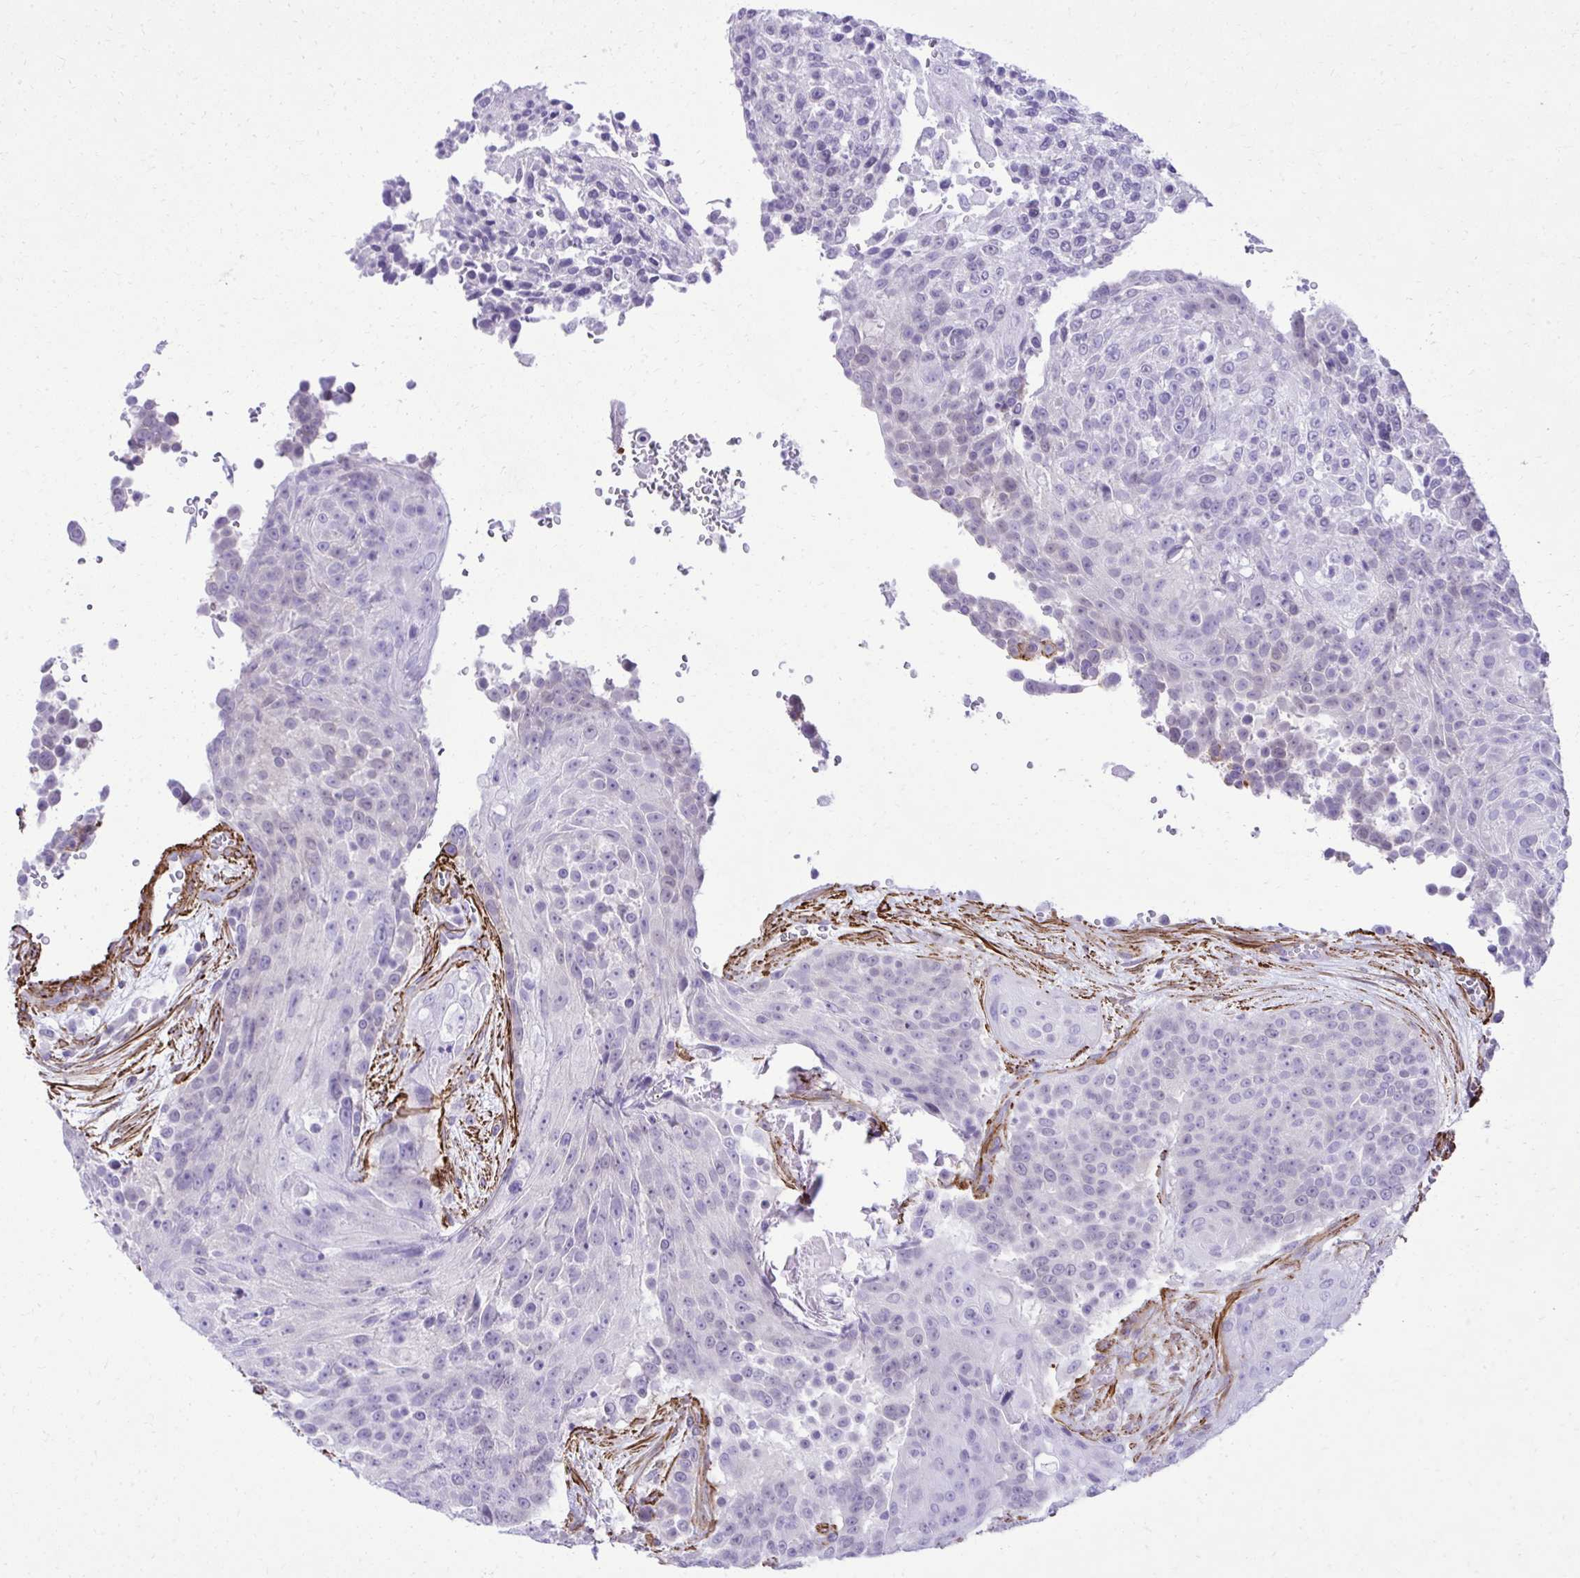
{"staining": {"intensity": "negative", "quantity": "none", "location": "none"}, "tissue": "urothelial cancer", "cell_type": "Tumor cells", "image_type": "cancer", "snomed": [{"axis": "morphology", "description": "Urothelial carcinoma, High grade"}, {"axis": "topography", "description": "Urinary bladder"}], "caption": "The photomicrograph displays no staining of tumor cells in high-grade urothelial carcinoma. (DAB (3,3'-diaminobenzidine) immunohistochemistry with hematoxylin counter stain).", "gene": "PITPNM3", "patient": {"sex": "female", "age": 63}}